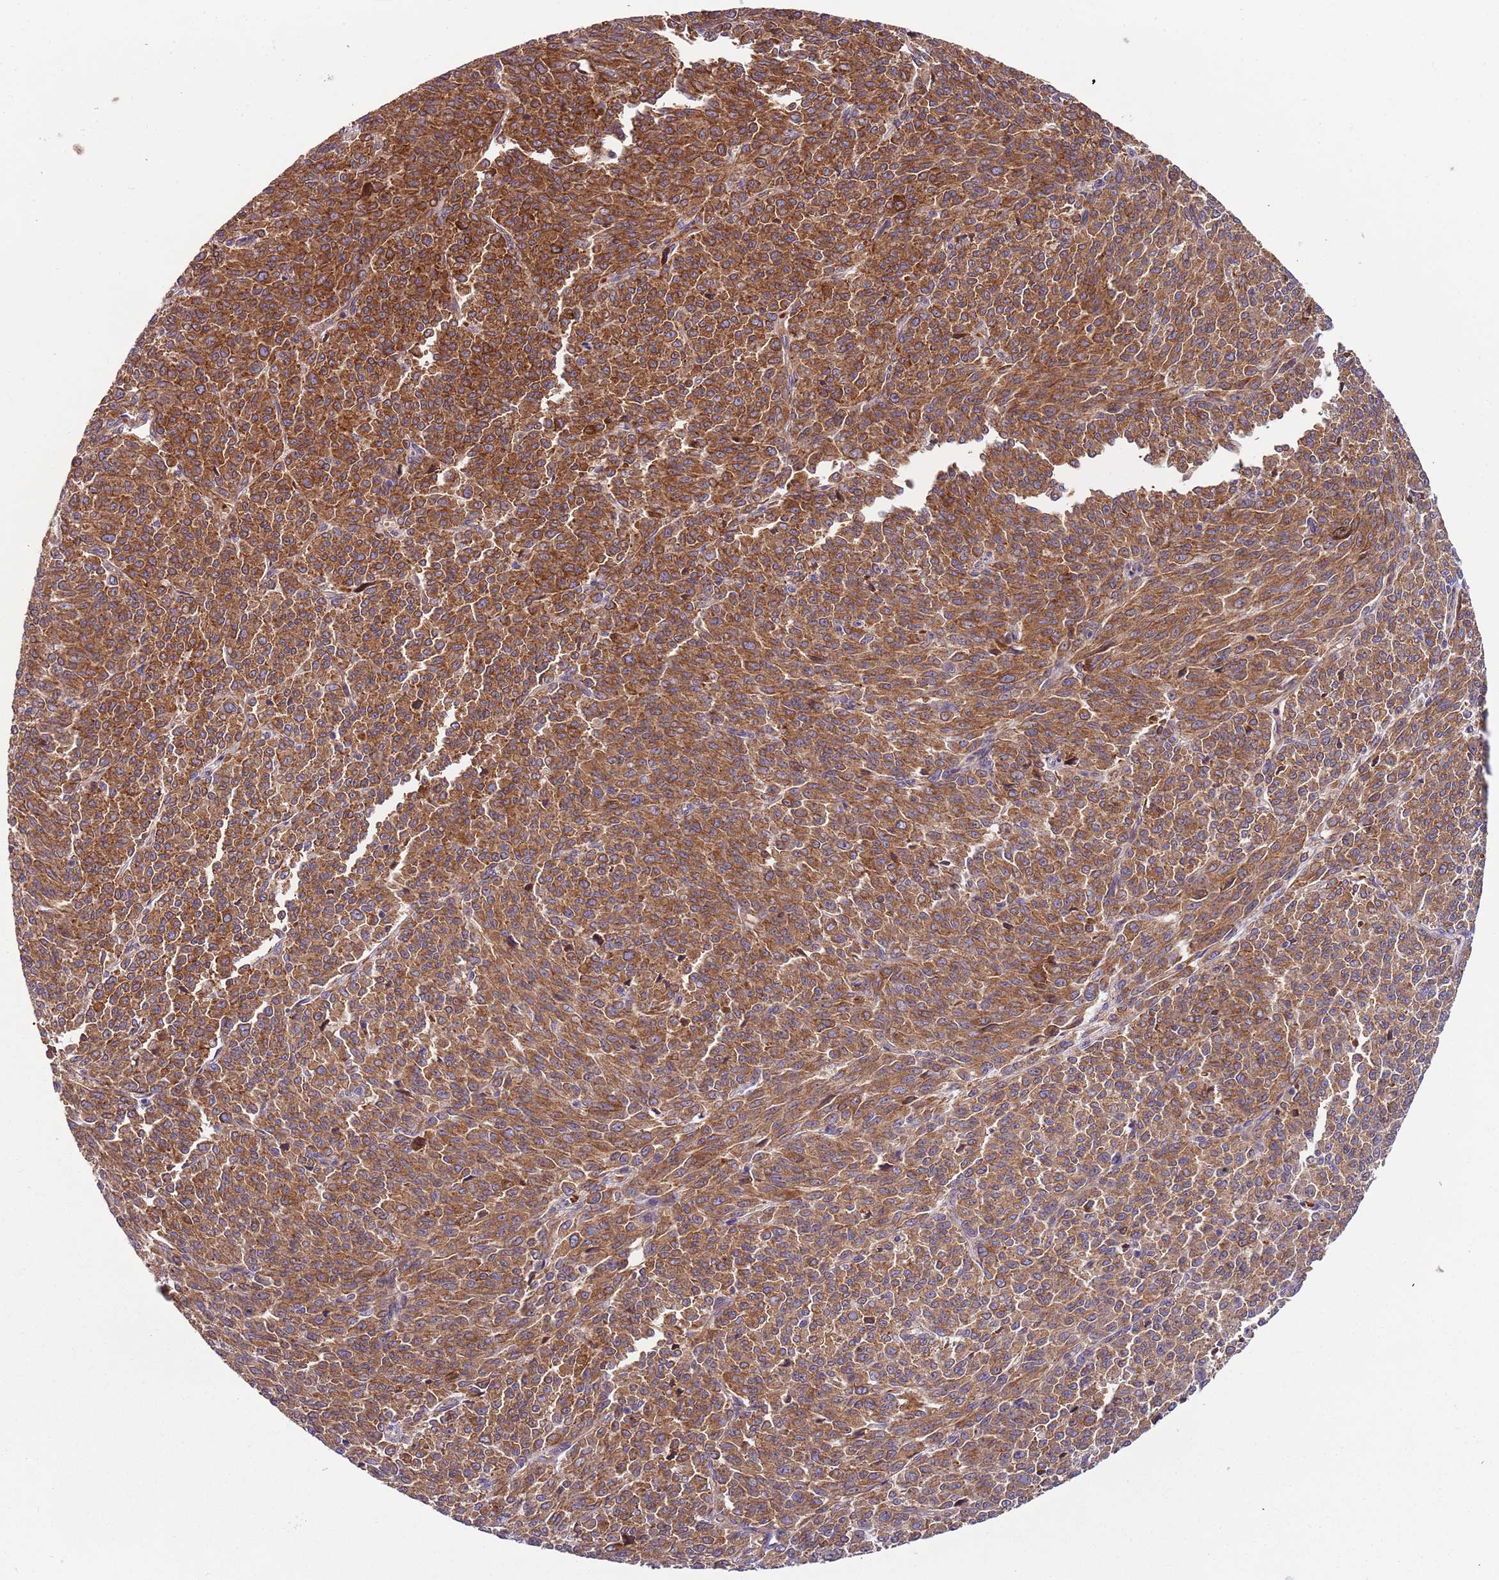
{"staining": {"intensity": "strong", "quantity": ">75%", "location": "cytoplasmic/membranous"}, "tissue": "melanoma", "cell_type": "Tumor cells", "image_type": "cancer", "snomed": [{"axis": "morphology", "description": "Malignant melanoma, NOS"}, {"axis": "topography", "description": "Skin"}], "caption": "Strong cytoplasmic/membranous staining for a protein is appreciated in approximately >75% of tumor cells of malignant melanoma using immunohistochemistry (IHC).", "gene": "VWCE", "patient": {"sex": "female", "age": 52}}